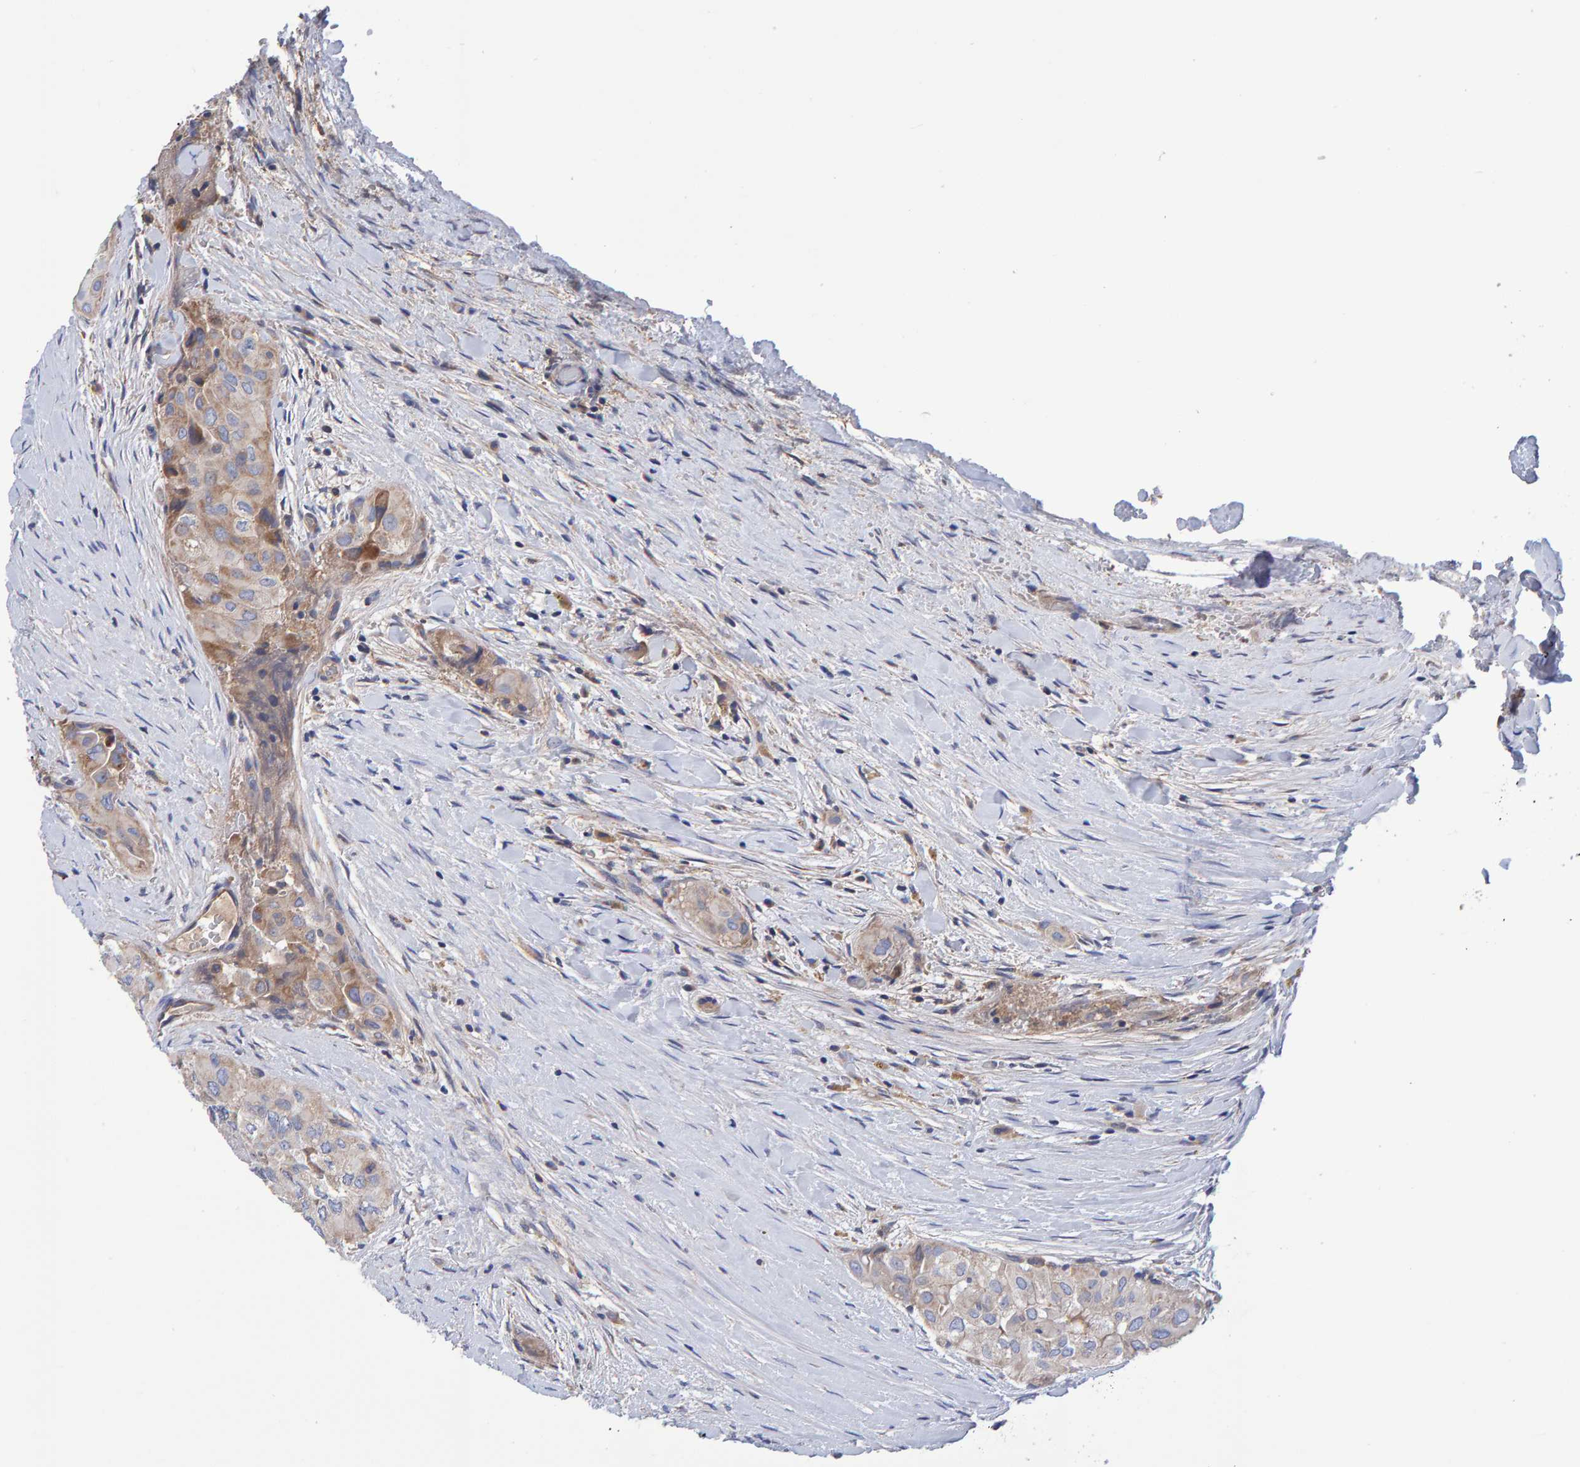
{"staining": {"intensity": "weak", "quantity": ">75%", "location": "cytoplasmic/membranous"}, "tissue": "thyroid cancer", "cell_type": "Tumor cells", "image_type": "cancer", "snomed": [{"axis": "morphology", "description": "Papillary adenocarcinoma, NOS"}, {"axis": "topography", "description": "Thyroid gland"}], "caption": "This image displays papillary adenocarcinoma (thyroid) stained with immunohistochemistry (IHC) to label a protein in brown. The cytoplasmic/membranous of tumor cells show weak positivity for the protein. Nuclei are counter-stained blue.", "gene": "EFR3A", "patient": {"sex": "female", "age": 59}}